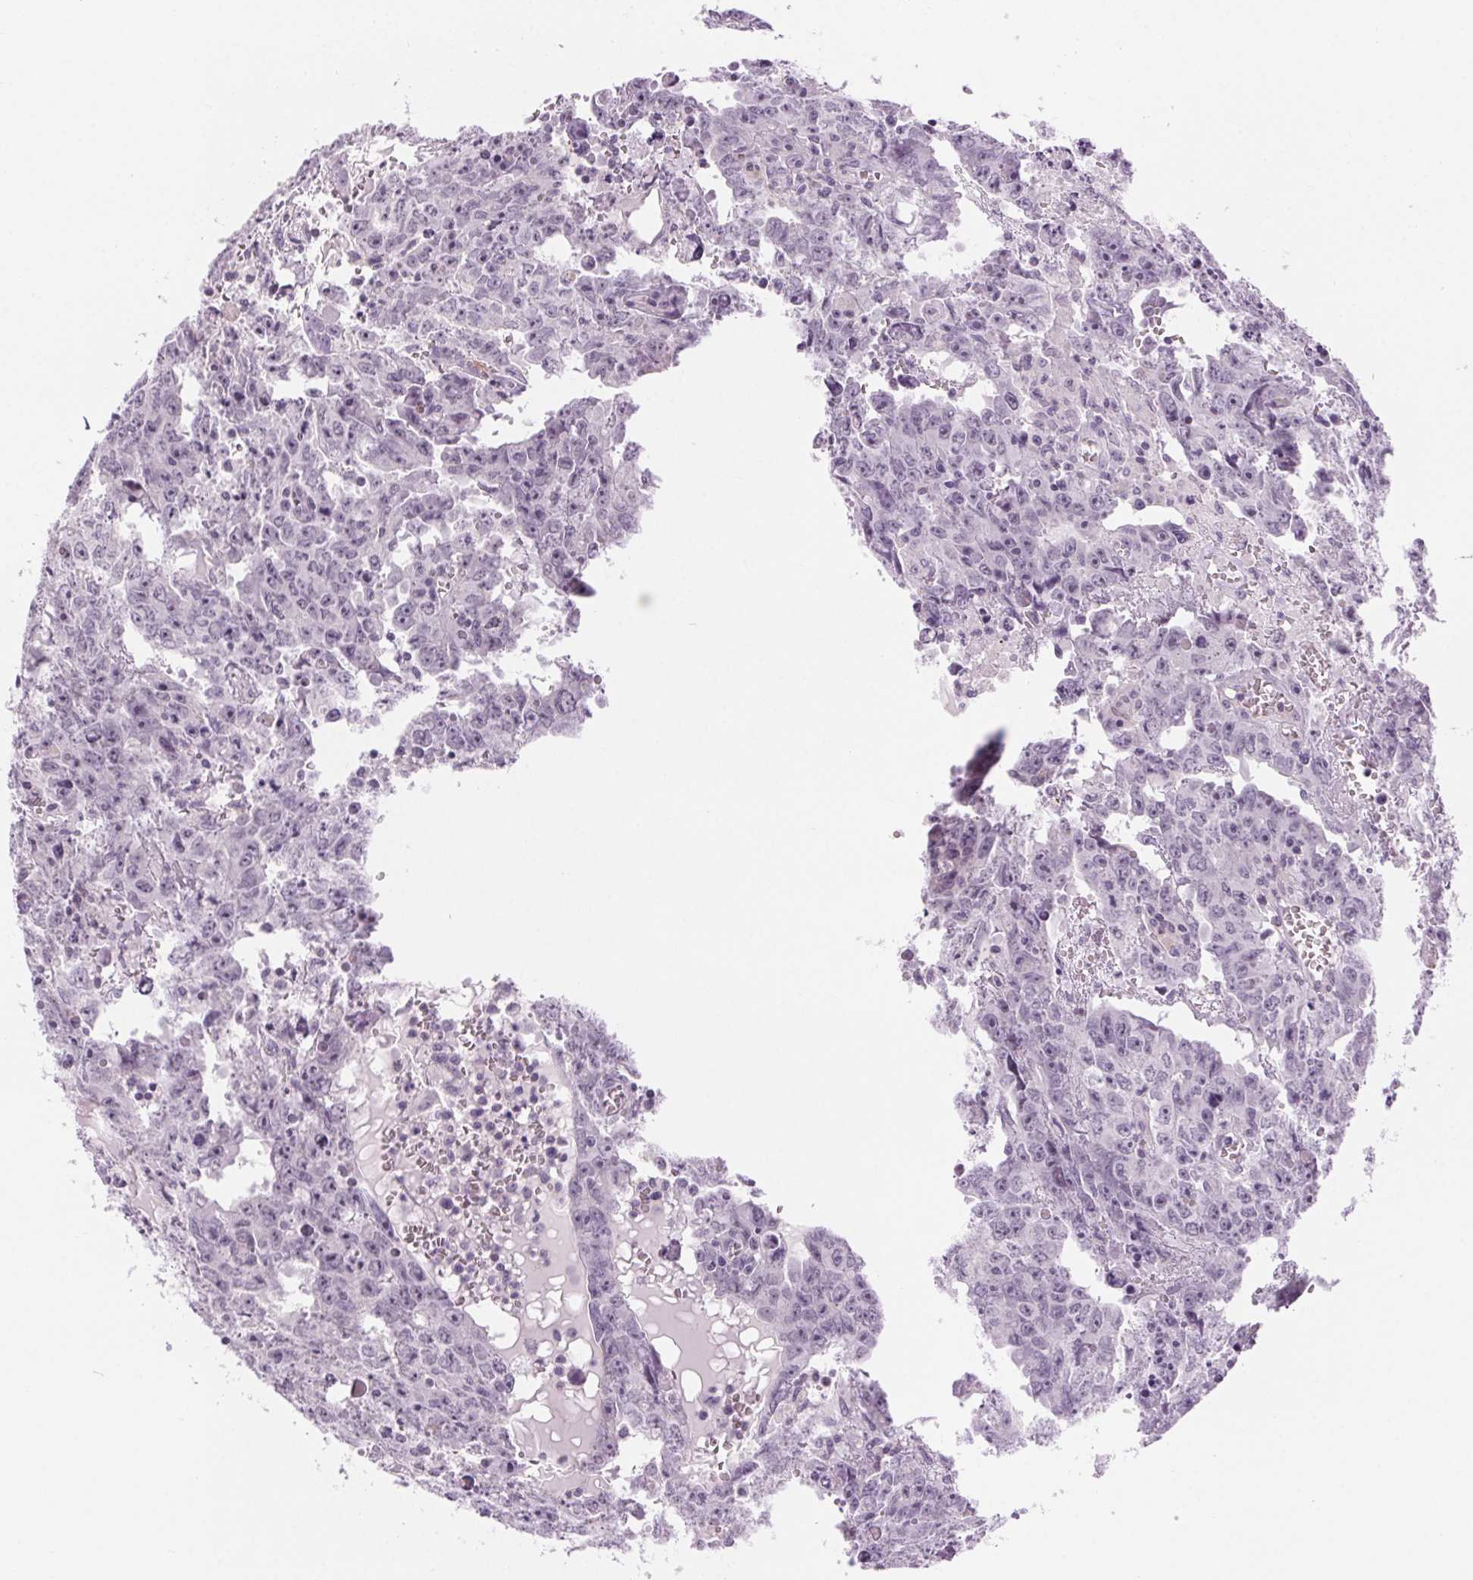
{"staining": {"intensity": "negative", "quantity": "none", "location": "none"}, "tissue": "testis cancer", "cell_type": "Tumor cells", "image_type": "cancer", "snomed": [{"axis": "morphology", "description": "Carcinoma, Embryonal, NOS"}, {"axis": "topography", "description": "Testis"}], "caption": "Human testis cancer (embryonal carcinoma) stained for a protein using immunohistochemistry exhibits no expression in tumor cells.", "gene": "SLC6A19", "patient": {"sex": "male", "age": 22}}